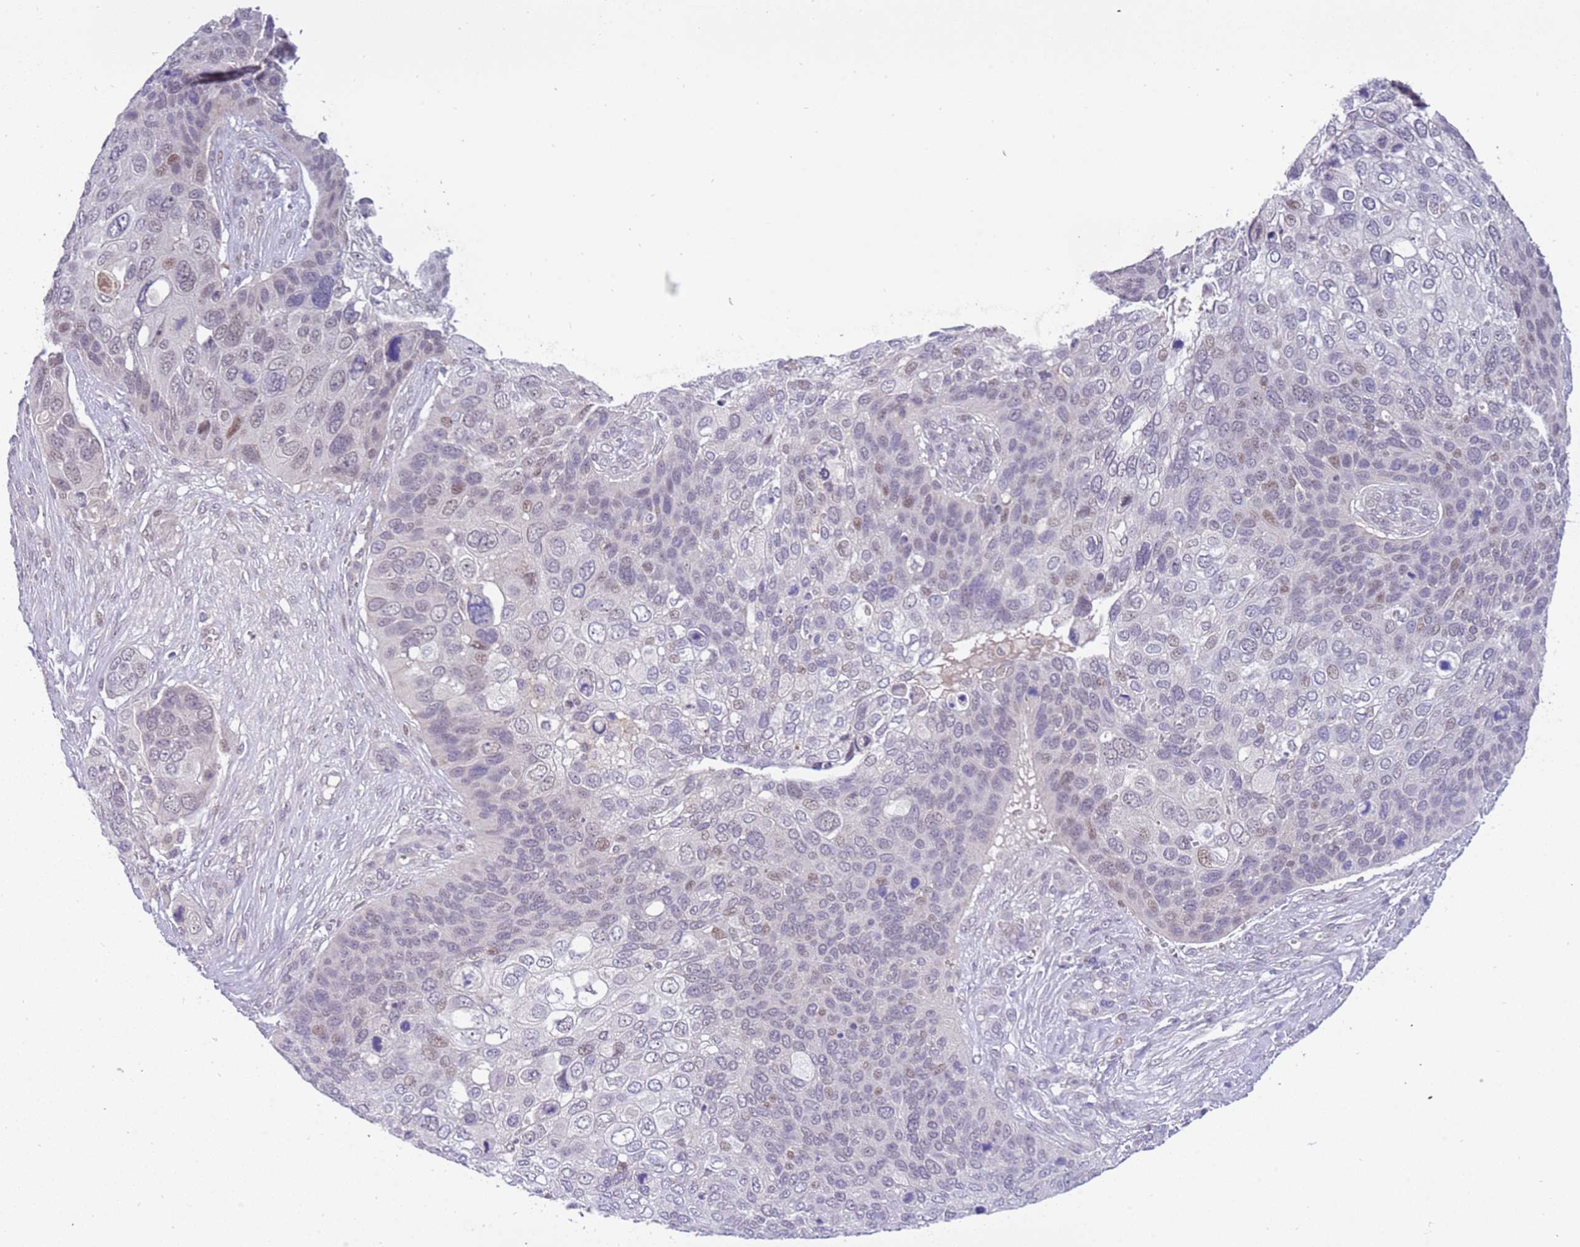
{"staining": {"intensity": "weak", "quantity": "<25%", "location": "nuclear"}, "tissue": "skin cancer", "cell_type": "Tumor cells", "image_type": "cancer", "snomed": [{"axis": "morphology", "description": "Basal cell carcinoma"}, {"axis": "topography", "description": "Skin"}], "caption": "This histopathology image is of skin cancer (basal cell carcinoma) stained with immunohistochemistry to label a protein in brown with the nuclei are counter-stained blue. There is no staining in tumor cells.", "gene": "MAGEF1", "patient": {"sex": "female", "age": 74}}